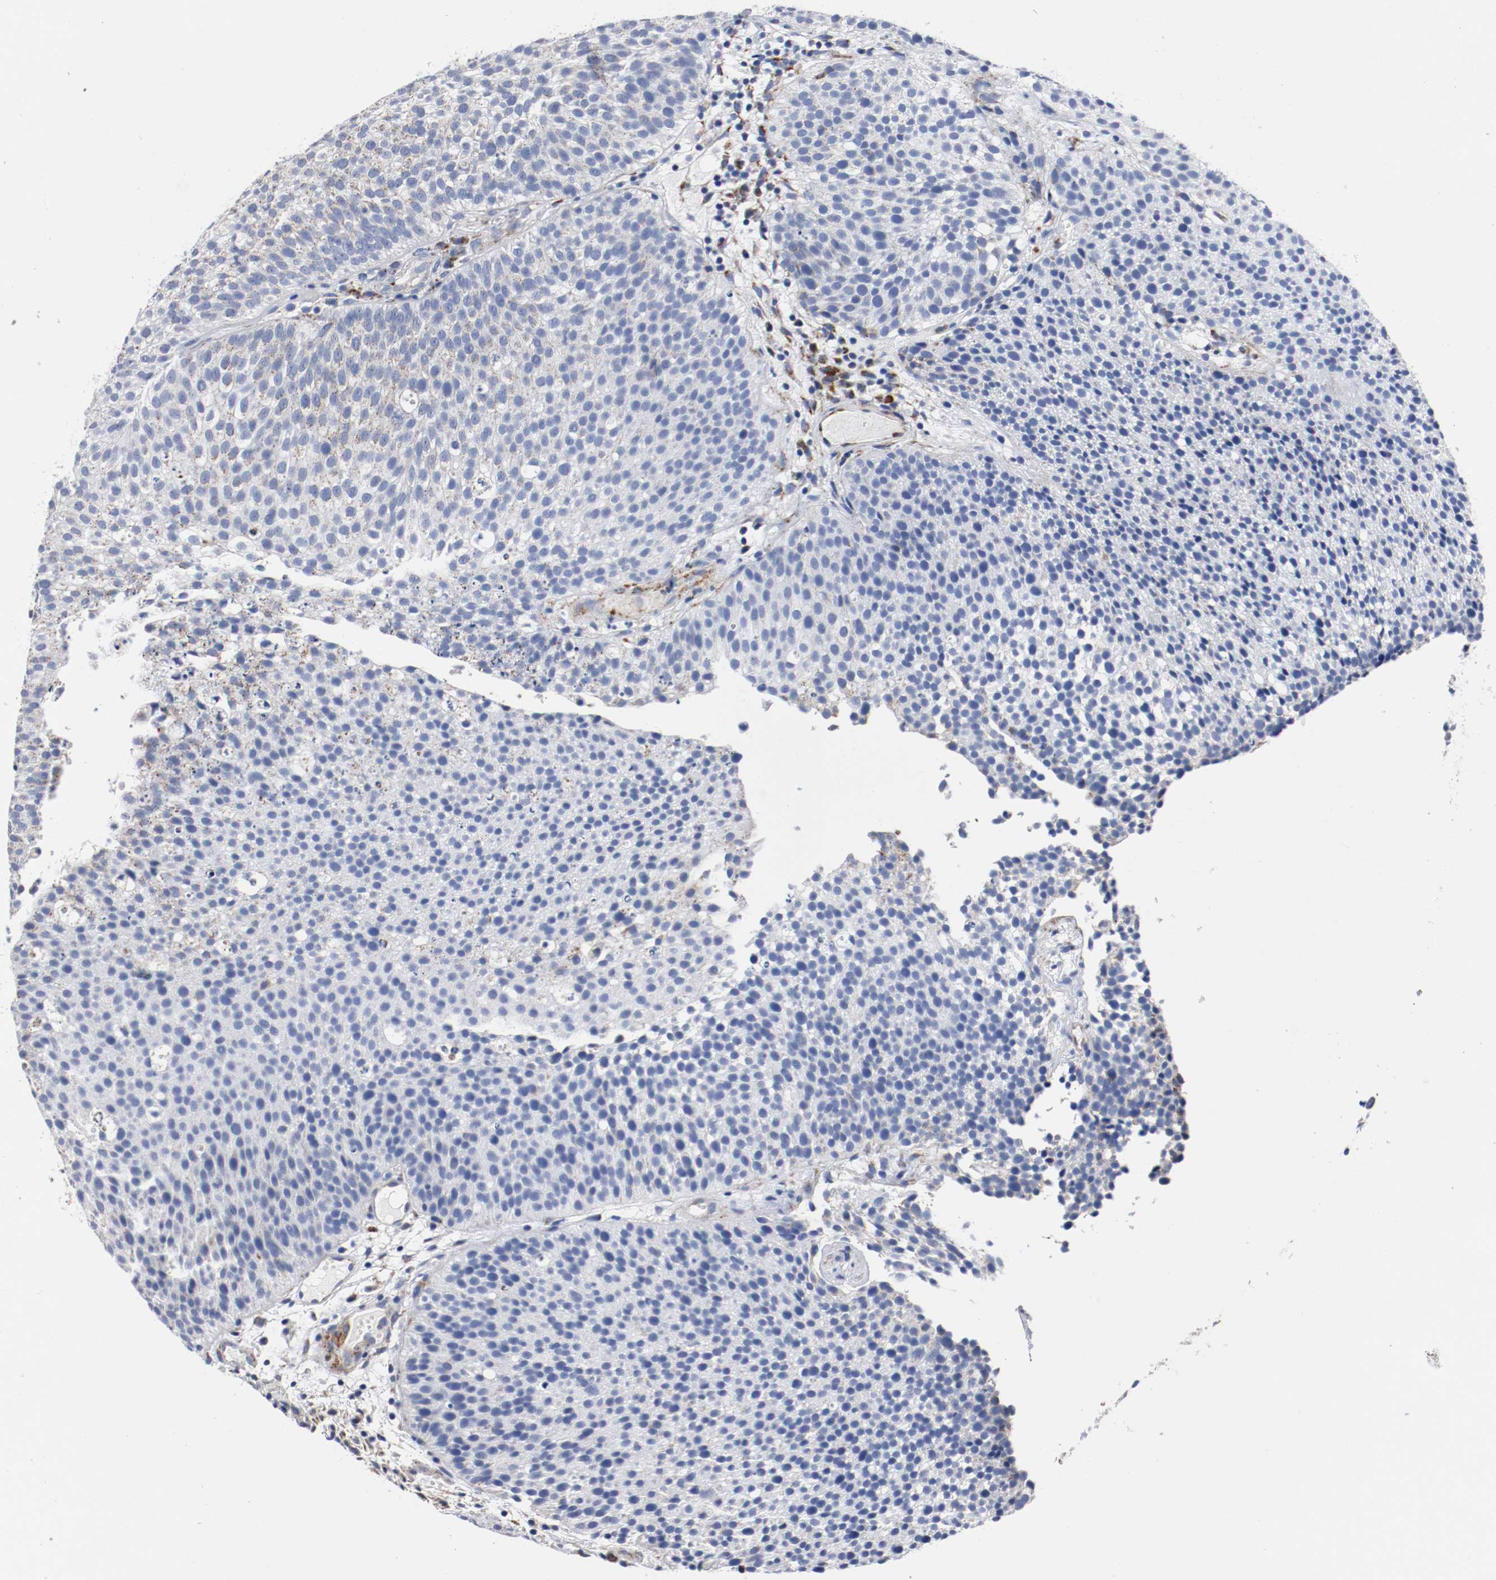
{"staining": {"intensity": "negative", "quantity": "none", "location": "none"}, "tissue": "urothelial cancer", "cell_type": "Tumor cells", "image_type": "cancer", "snomed": [{"axis": "morphology", "description": "Urothelial carcinoma, Low grade"}, {"axis": "topography", "description": "Urinary bladder"}], "caption": "Low-grade urothelial carcinoma was stained to show a protein in brown. There is no significant positivity in tumor cells. Brightfield microscopy of immunohistochemistry (IHC) stained with DAB (3,3'-diaminobenzidine) (brown) and hematoxylin (blue), captured at high magnification.", "gene": "TUBD1", "patient": {"sex": "male", "age": 85}}